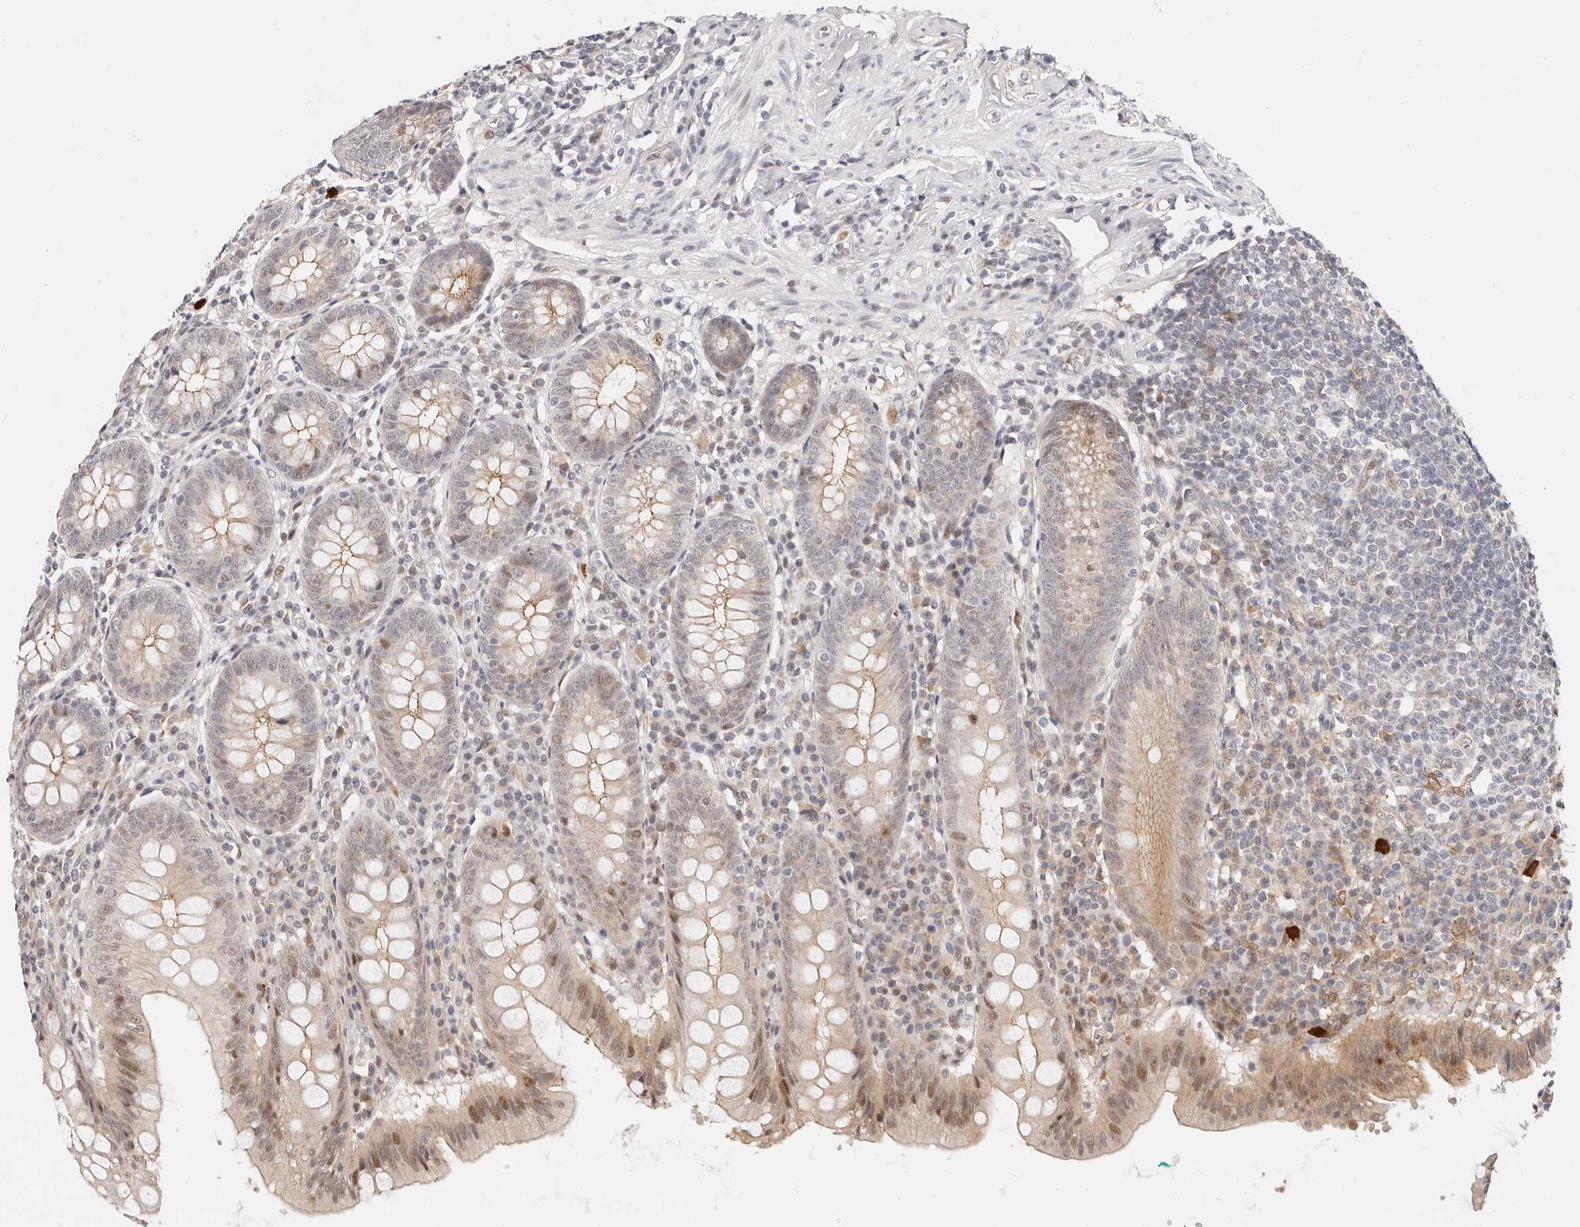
{"staining": {"intensity": "moderate", "quantity": "25%-75%", "location": "cytoplasmic/membranous,nuclear"}, "tissue": "appendix", "cell_type": "Glandular cells", "image_type": "normal", "snomed": [{"axis": "morphology", "description": "Normal tissue, NOS"}, {"axis": "topography", "description": "Appendix"}], "caption": "DAB immunohistochemical staining of benign appendix displays moderate cytoplasmic/membranous,nuclear protein positivity in approximately 25%-75% of glandular cells.", "gene": "AFDN", "patient": {"sex": "female", "age": 54}}